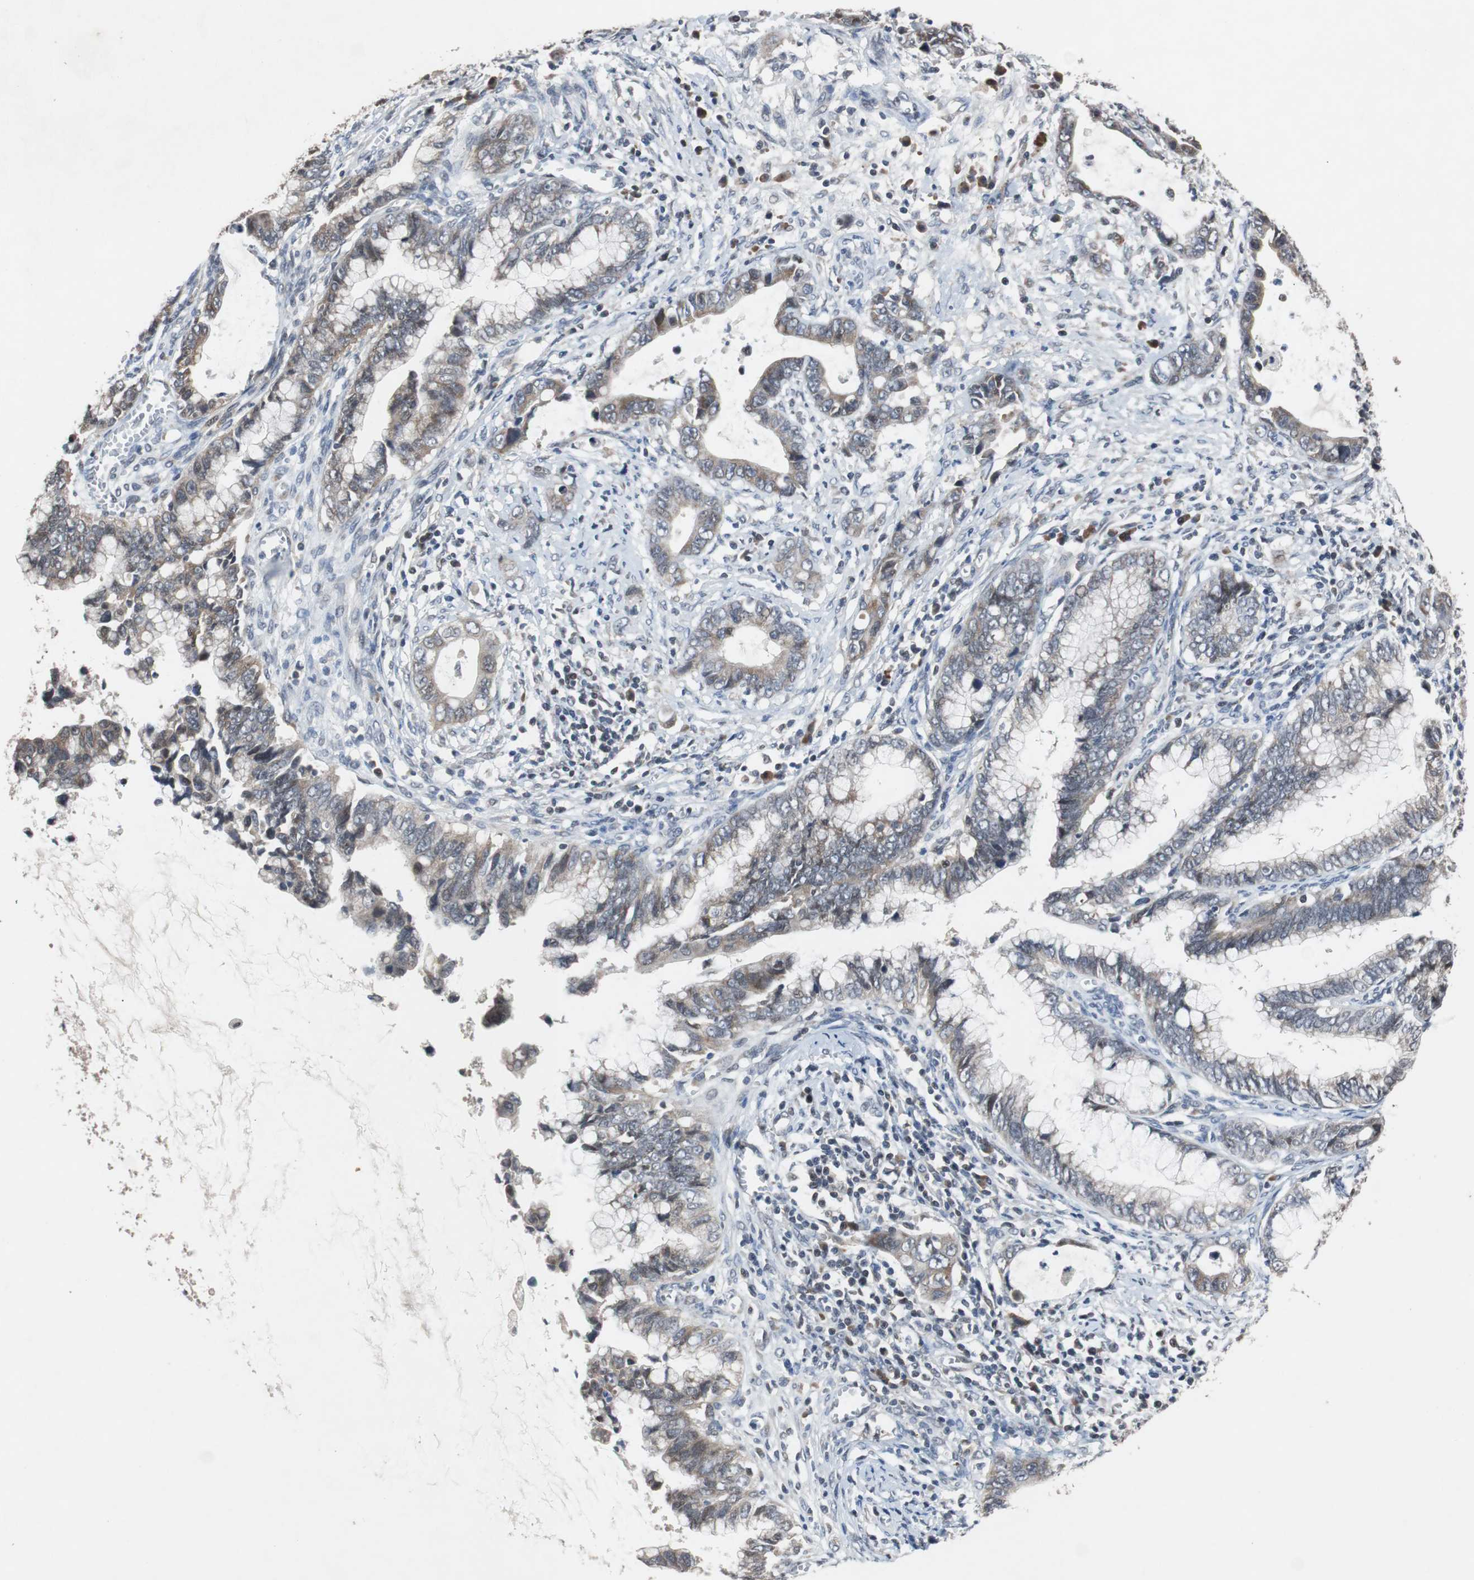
{"staining": {"intensity": "moderate", "quantity": "25%-75%", "location": "cytoplasmic/membranous"}, "tissue": "cervical cancer", "cell_type": "Tumor cells", "image_type": "cancer", "snomed": [{"axis": "morphology", "description": "Adenocarcinoma, NOS"}, {"axis": "topography", "description": "Cervix"}], "caption": "Protein positivity by IHC reveals moderate cytoplasmic/membranous expression in approximately 25%-75% of tumor cells in adenocarcinoma (cervical). (DAB (3,3'-diaminobenzidine) IHC, brown staining for protein, blue staining for nuclei).", "gene": "TP63", "patient": {"sex": "female", "age": 44}}